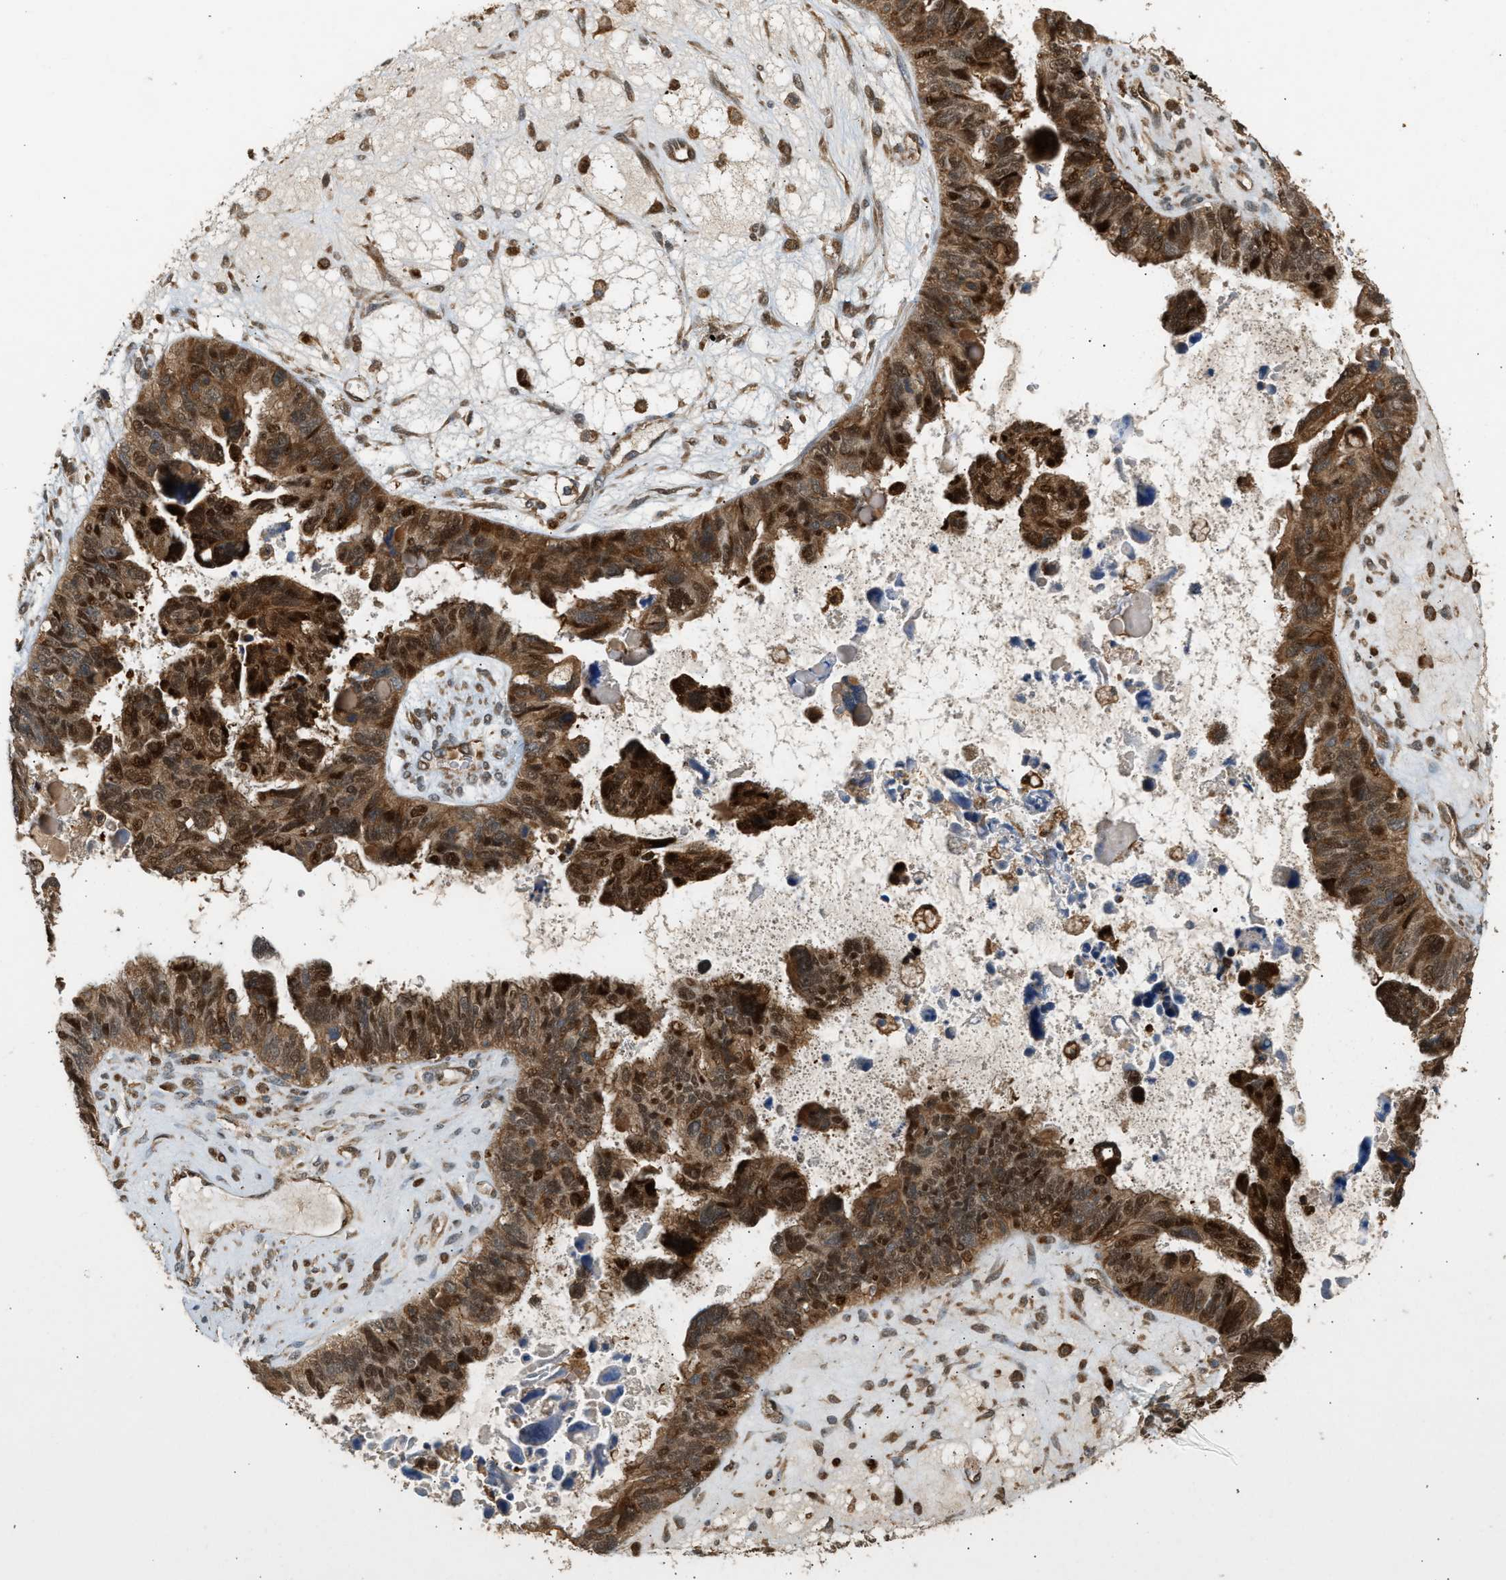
{"staining": {"intensity": "strong", "quantity": ">75%", "location": "cytoplasmic/membranous,nuclear"}, "tissue": "ovarian cancer", "cell_type": "Tumor cells", "image_type": "cancer", "snomed": [{"axis": "morphology", "description": "Cystadenocarcinoma, serous, NOS"}, {"axis": "topography", "description": "Ovary"}], "caption": "Strong cytoplasmic/membranous and nuclear positivity for a protein is seen in about >75% of tumor cells of serous cystadenocarcinoma (ovarian) using immunohistochemistry (IHC).", "gene": "GOPC", "patient": {"sex": "female", "age": 79}}